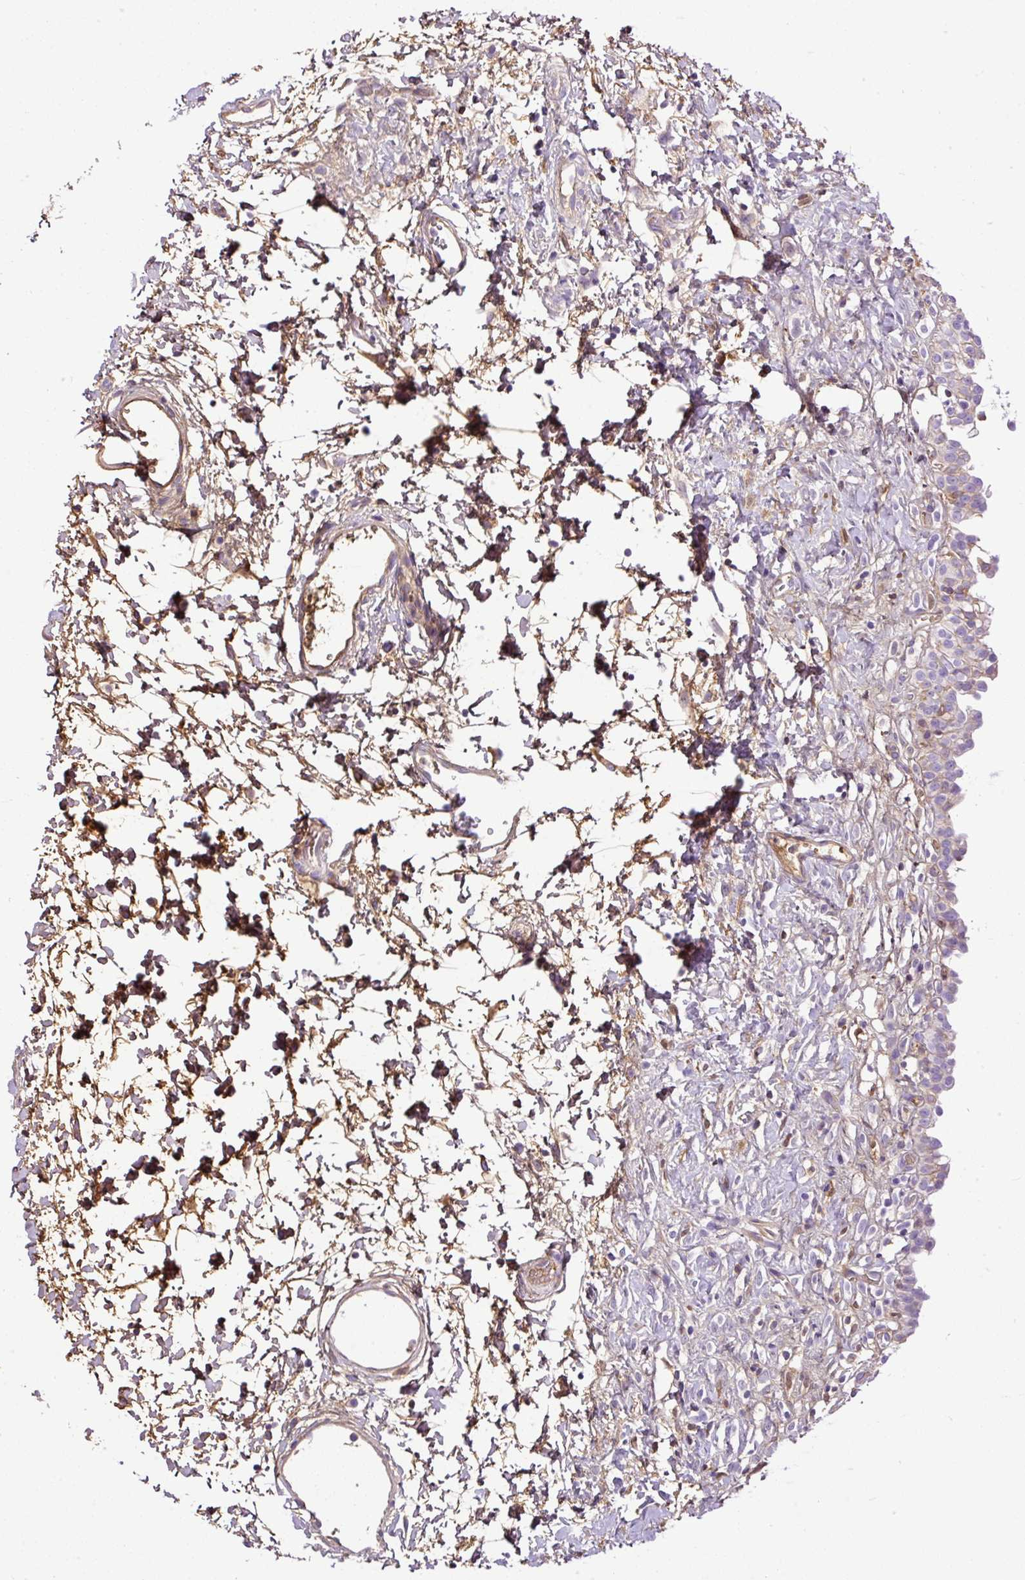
{"staining": {"intensity": "negative", "quantity": "none", "location": "none"}, "tissue": "urinary bladder", "cell_type": "Urothelial cells", "image_type": "normal", "snomed": [{"axis": "morphology", "description": "Normal tissue, NOS"}, {"axis": "topography", "description": "Urinary bladder"}], "caption": "Immunohistochemistry of normal human urinary bladder displays no positivity in urothelial cells. The staining is performed using DAB (3,3'-diaminobenzidine) brown chromogen with nuclei counter-stained in using hematoxylin.", "gene": "CLEC3B", "patient": {"sex": "male", "age": 51}}